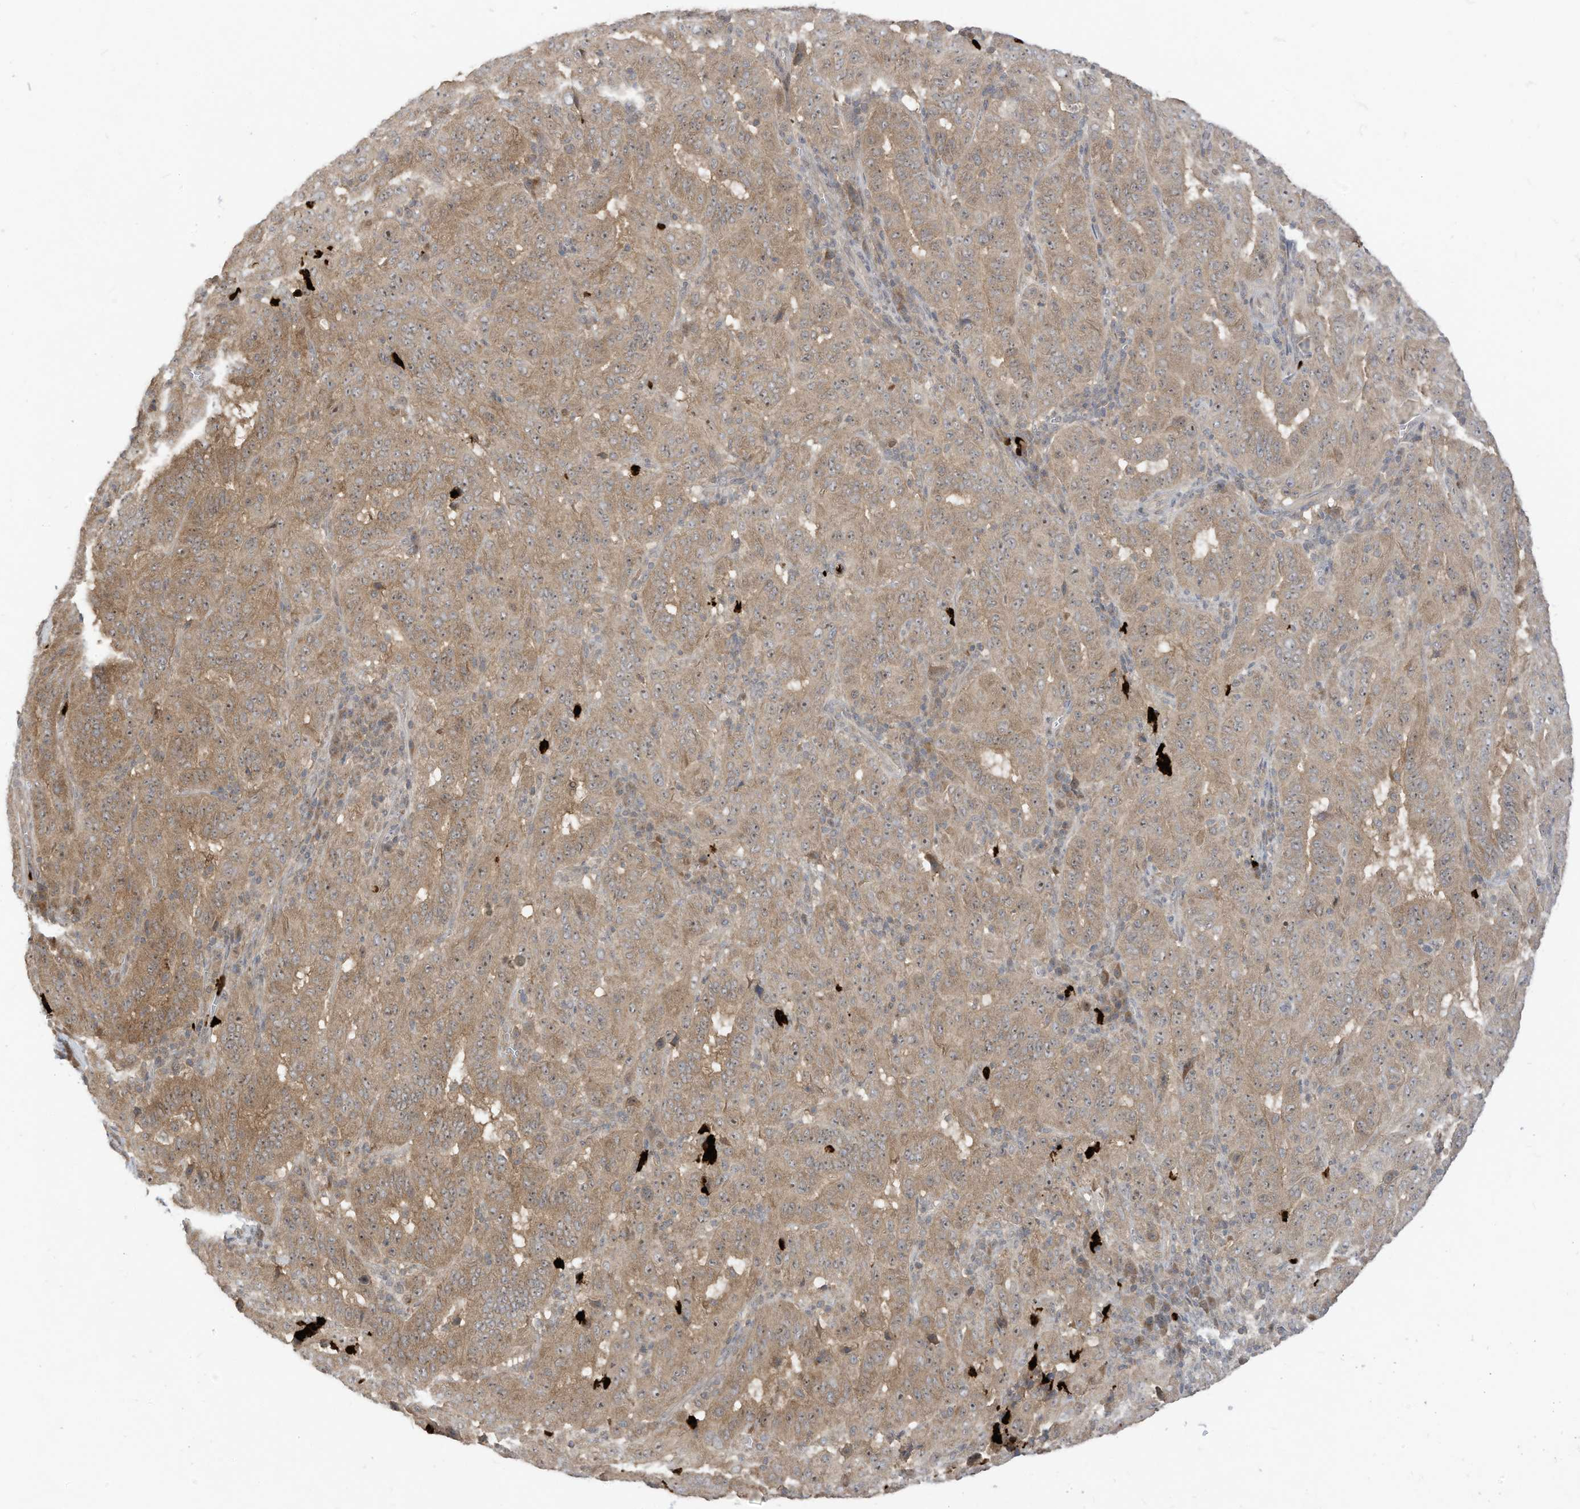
{"staining": {"intensity": "moderate", "quantity": "25%-75%", "location": "cytoplasmic/membranous"}, "tissue": "pancreatic cancer", "cell_type": "Tumor cells", "image_type": "cancer", "snomed": [{"axis": "morphology", "description": "Adenocarcinoma, NOS"}, {"axis": "topography", "description": "Pancreas"}], "caption": "An IHC image of neoplastic tissue is shown. Protein staining in brown highlights moderate cytoplasmic/membranous positivity in pancreatic cancer (adenocarcinoma) within tumor cells. (DAB (3,3'-diaminobenzidine) IHC with brightfield microscopy, high magnification).", "gene": "CNKSR1", "patient": {"sex": "male", "age": 63}}